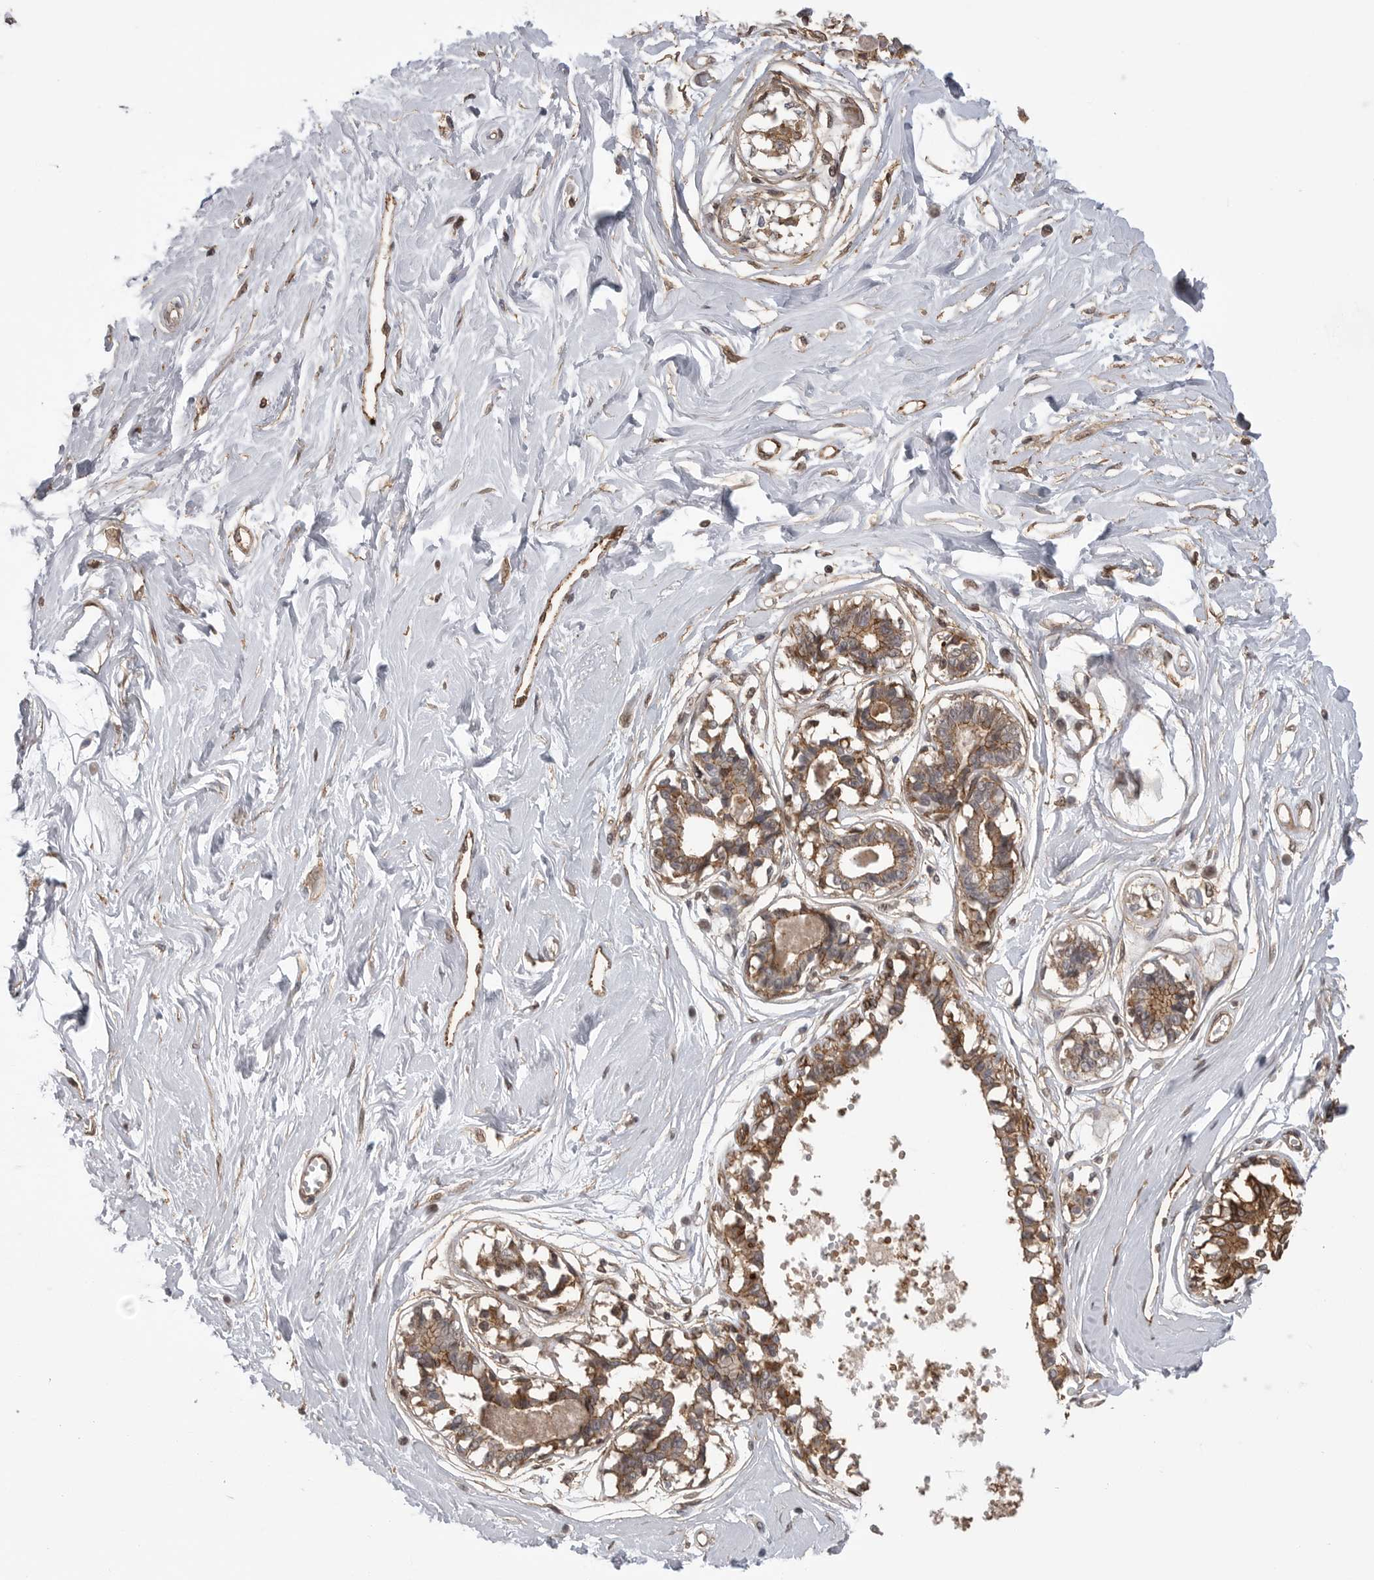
{"staining": {"intensity": "negative", "quantity": "none", "location": "none"}, "tissue": "breast", "cell_type": "Adipocytes", "image_type": "normal", "snomed": [{"axis": "morphology", "description": "Normal tissue, NOS"}, {"axis": "topography", "description": "Breast"}], "caption": "Adipocytes show no significant protein positivity in normal breast. (Immunohistochemistry, brightfield microscopy, high magnification).", "gene": "NECTIN1", "patient": {"sex": "female", "age": 45}}